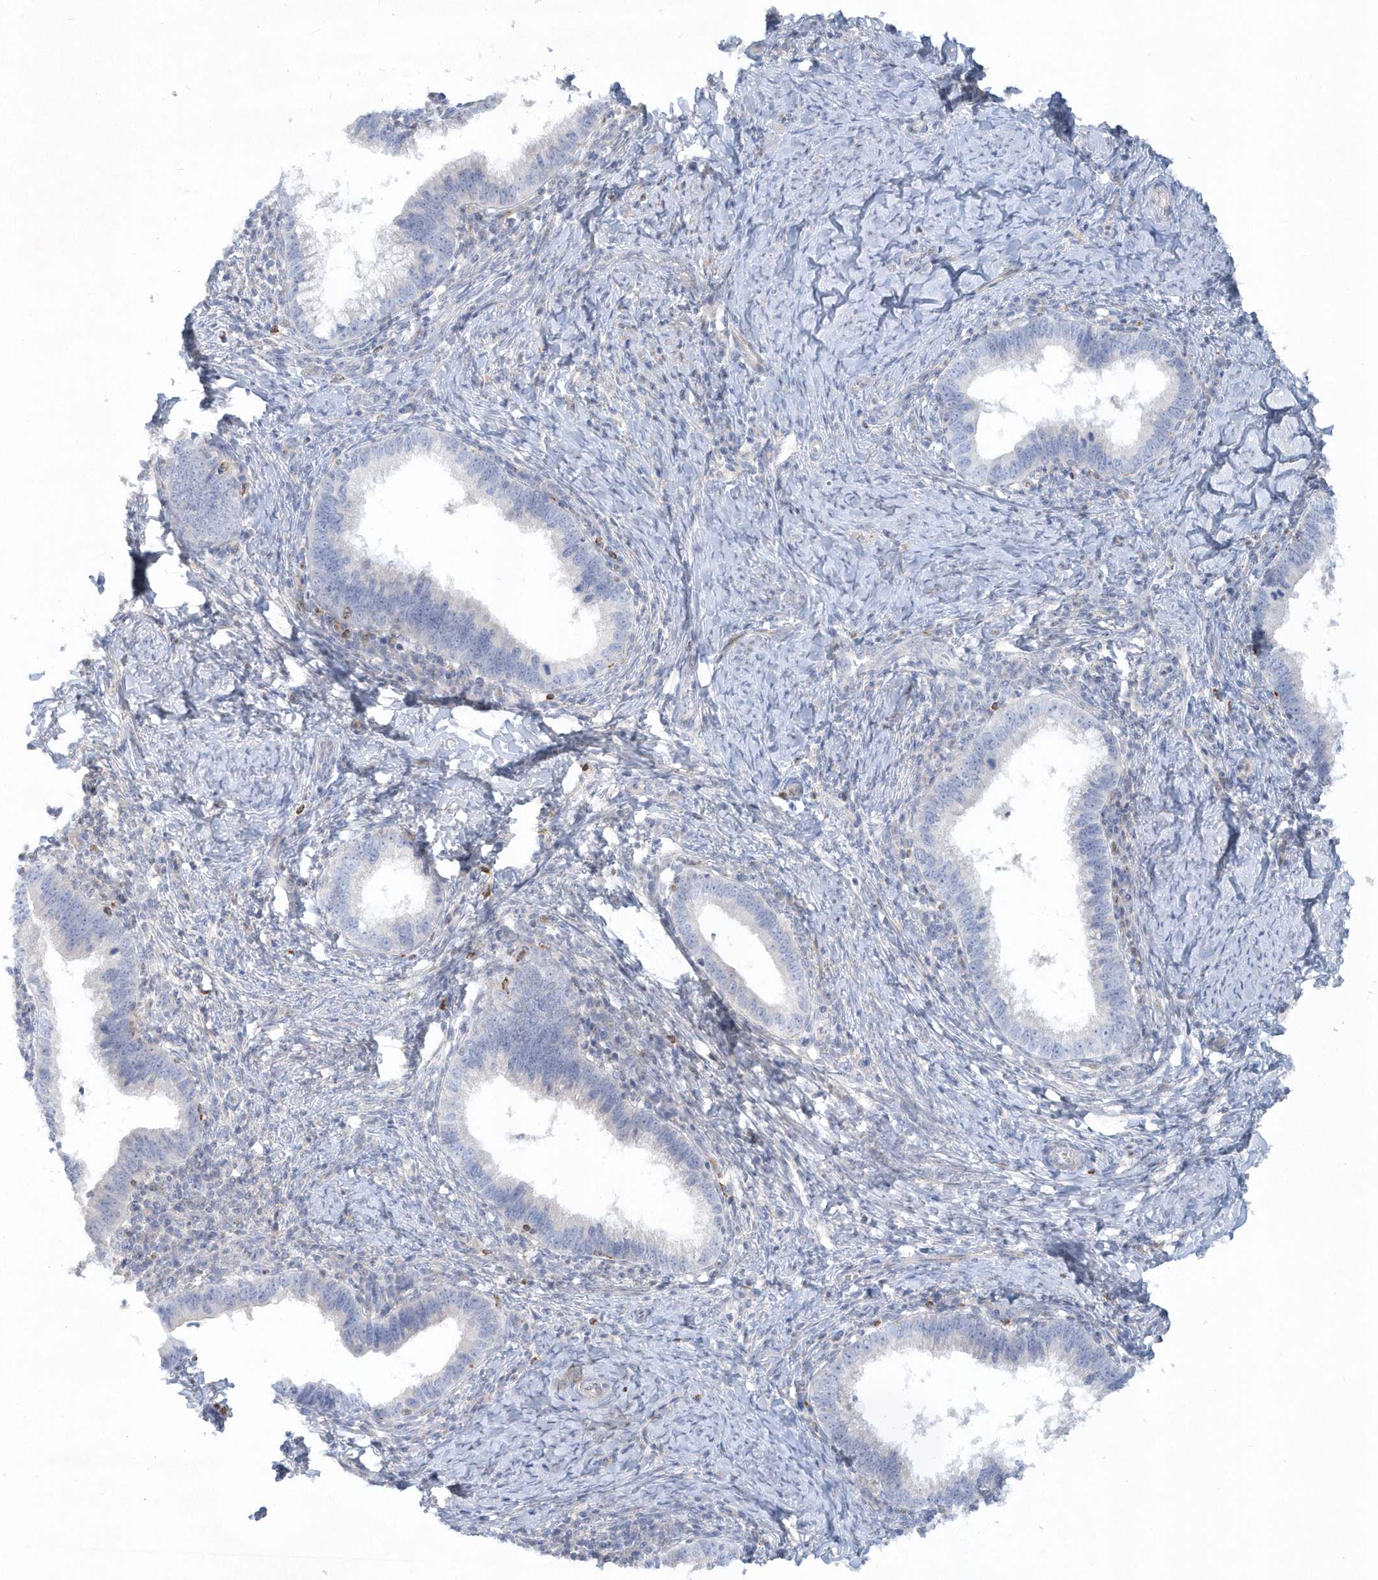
{"staining": {"intensity": "negative", "quantity": "none", "location": "none"}, "tissue": "cervical cancer", "cell_type": "Tumor cells", "image_type": "cancer", "snomed": [{"axis": "morphology", "description": "Adenocarcinoma, NOS"}, {"axis": "topography", "description": "Cervix"}], "caption": "The immunohistochemistry (IHC) photomicrograph has no significant expression in tumor cells of cervical cancer tissue.", "gene": "DNAH1", "patient": {"sex": "female", "age": 36}}